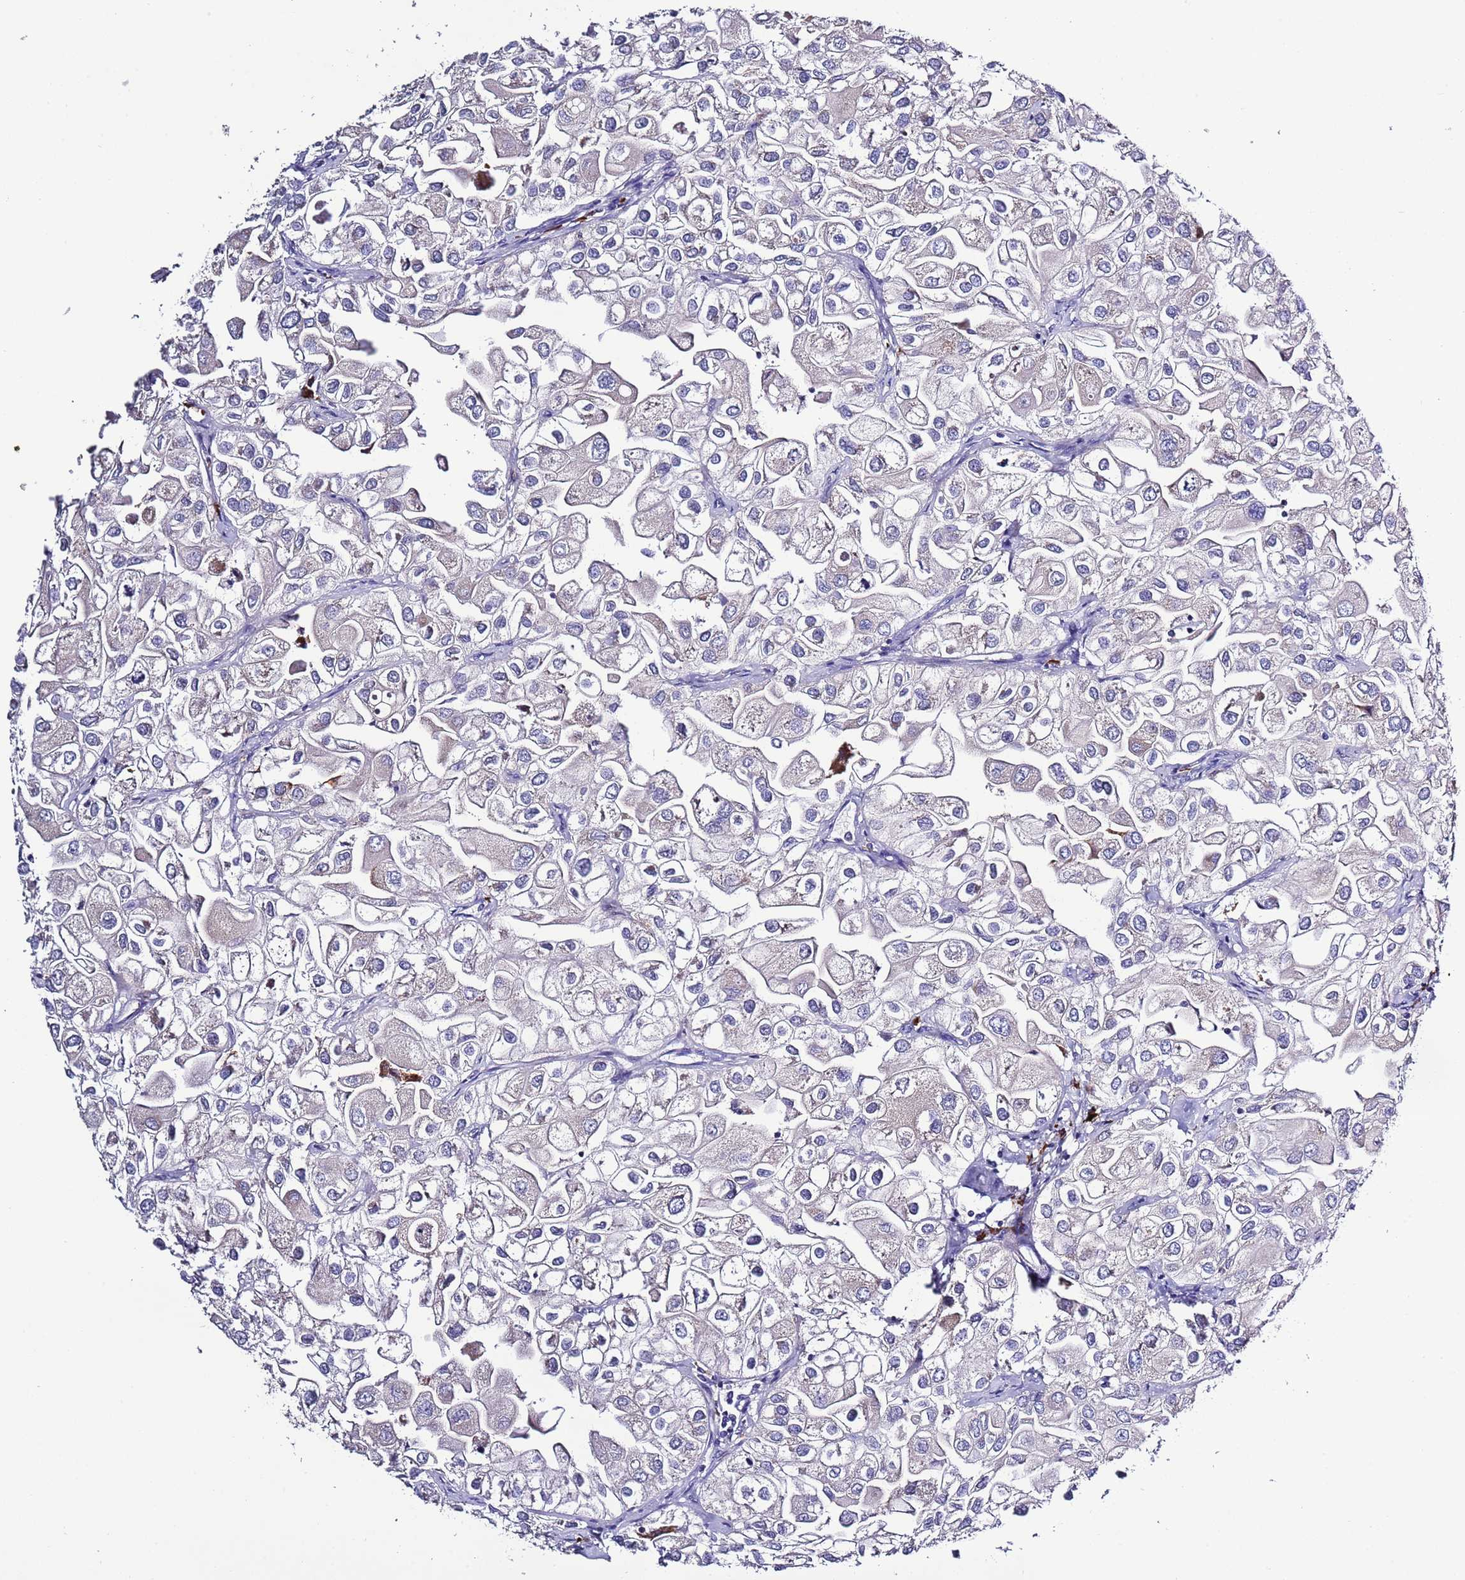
{"staining": {"intensity": "weak", "quantity": "<25%", "location": "cytoplasmic/membranous"}, "tissue": "urothelial cancer", "cell_type": "Tumor cells", "image_type": "cancer", "snomed": [{"axis": "morphology", "description": "Urothelial carcinoma, High grade"}, {"axis": "topography", "description": "Urinary bladder"}], "caption": "A histopathology image of human high-grade urothelial carcinoma is negative for staining in tumor cells.", "gene": "SPCS1", "patient": {"sex": "male", "age": 64}}